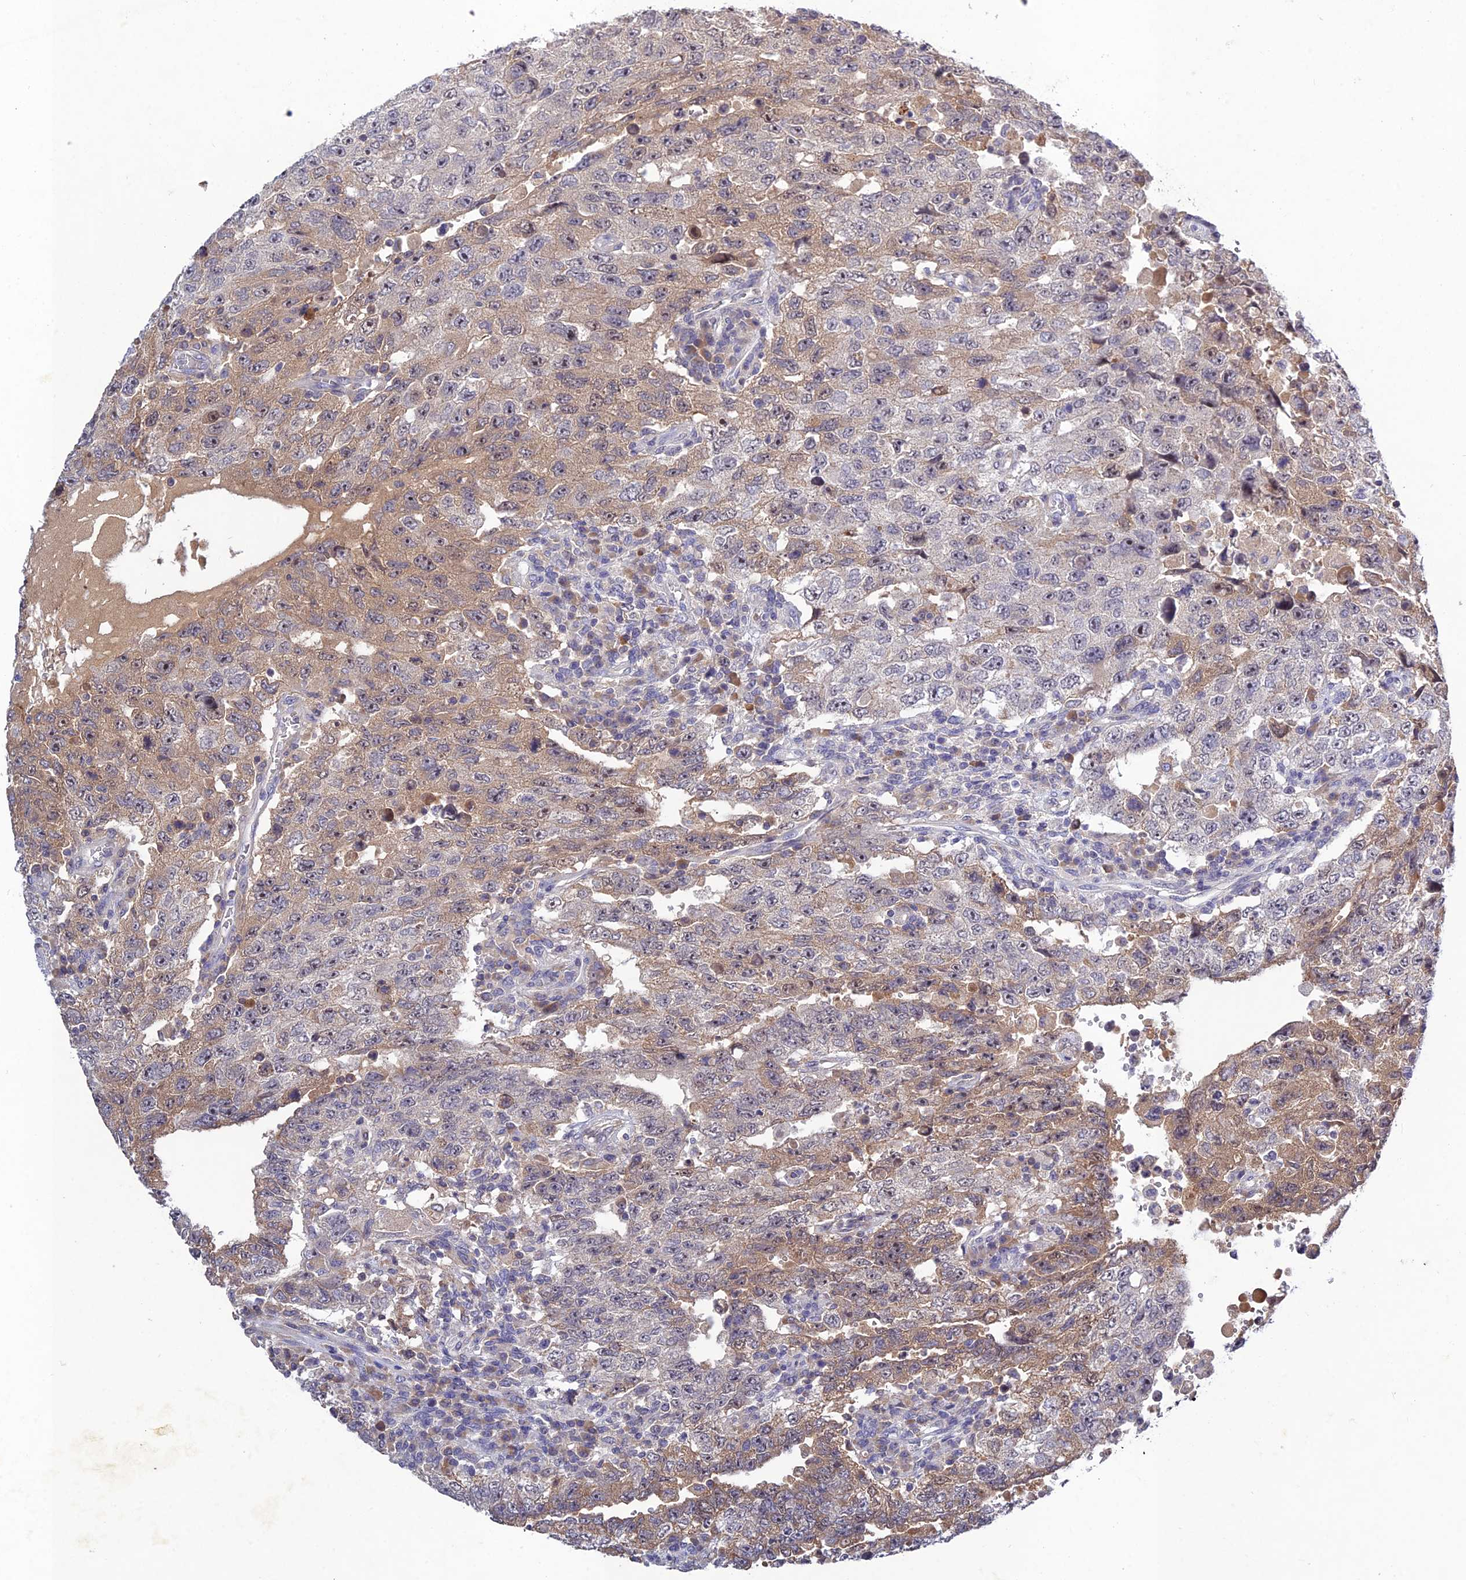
{"staining": {"intensity": "weak", "quantity": "<25%", "location": "cytoplasmic/membranous"}, "tissue": "testis cancer", "cell_type": "Tumor cells", "image_type": "cancer", "snomed": [{"axis": "morphology", "description": "Carcinoma, Embryonal, NOS"}, {"axis": "topography", "description": "Testis"}], "caption": "Human testis cancer (embryonal carcinoma) stained for a protein using immunohistochemistry demonstrates no expression in tumor cells.", "gene": "CHST5", "patient": {"sex": "male", "age": 26}}